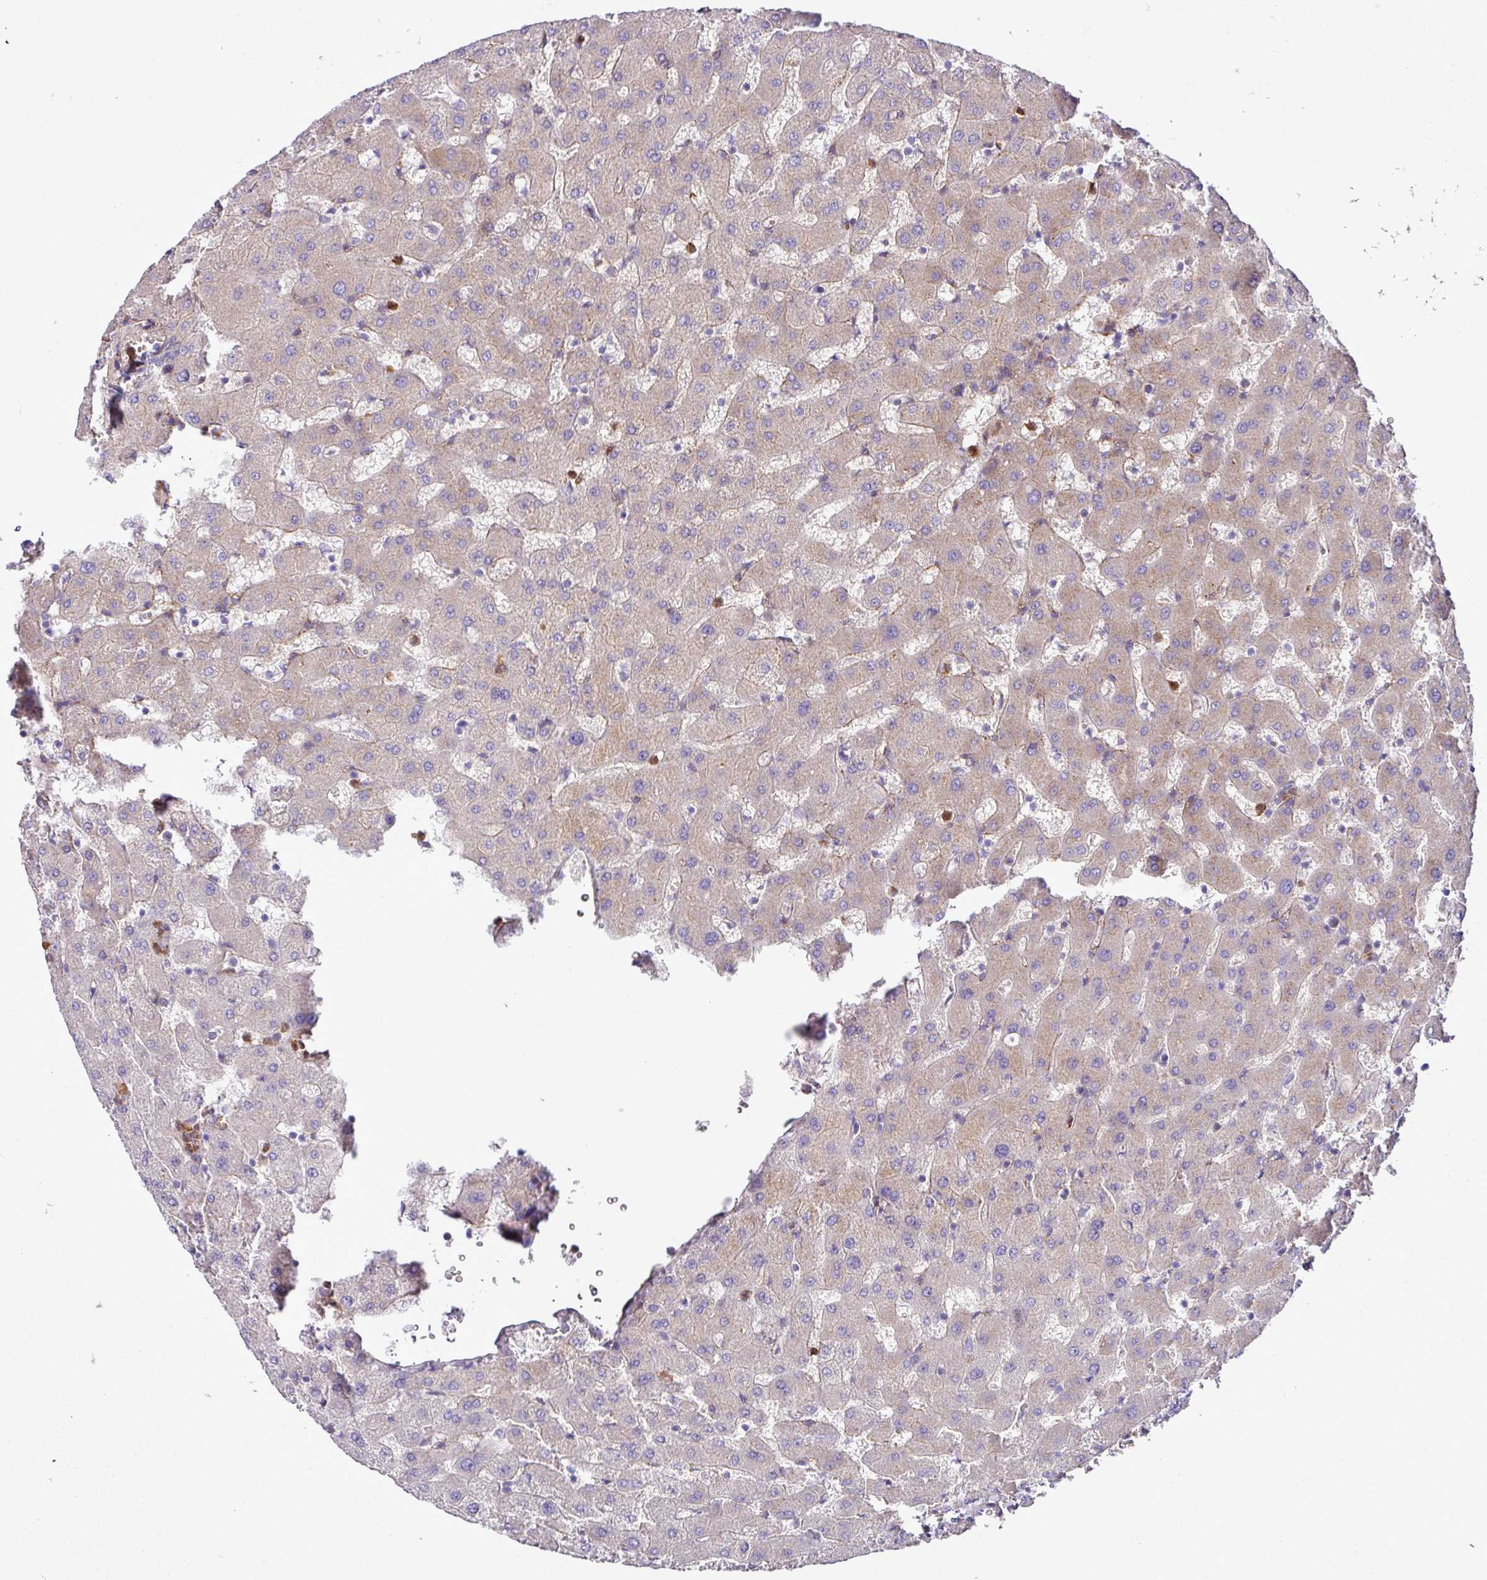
{"staining": {"intensity": "weak", "quantity": "25%-75%", "location": "cytoplasmic/membranous"}, "tissue": "liver", "cell_type": "Cholangiocytes", "image_type": "normal", "snomed": [{"axis": "morphology", "description": "Normal tissue, NOS"}, {"axis": "topography", "description": "Liver"}], "caption": "Immunohistochemistry of unremarkable liver reveals low levels of weak cytoplasmic/membranous positivity in about 25%-75% of cholangiocytes. (DAB (3,3'-diaminobenzidine) IHC with brightfield microscopy, high magnification).", "gene": "FAM47E", "patient": {"sex": "female", "age": 63}}